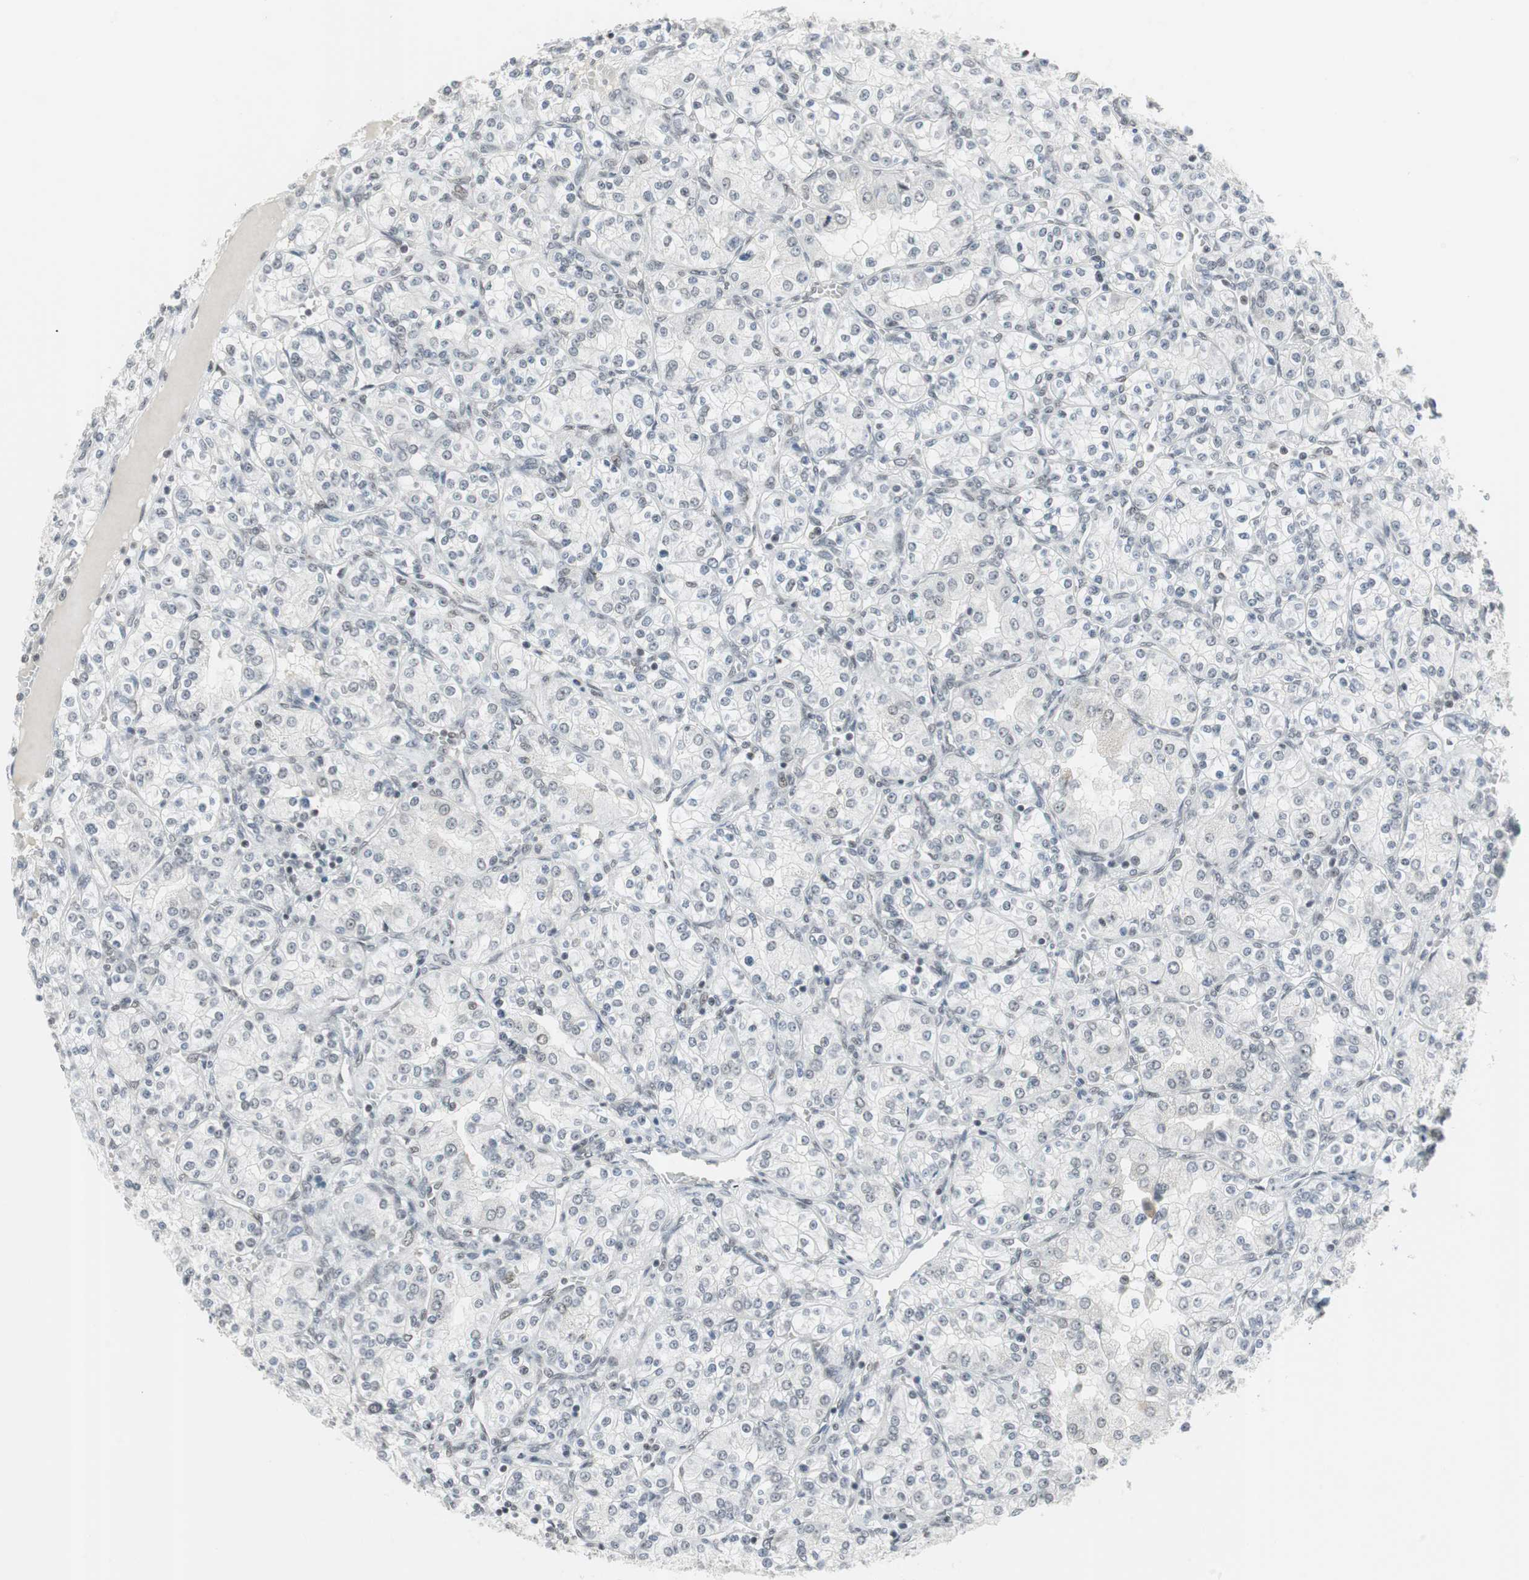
{"staining": {"intensity": "negative", "quantity": "none", "location": "none"}, "tissue": "renal cancer", "cell_type": "Tumor cells", "image_type": "cancer", "snomed": [{"axis": "morphology", "description": "Adenocarcinoma, NOS"}, {"axis": "topography", "description": "Kidney"}], "caption": "Image shows no protein expression in tumor cells of adenocarcinoma (renal) tissue.", "gene": "RTF1", "patient": {"sex": "male", "age": 77}}